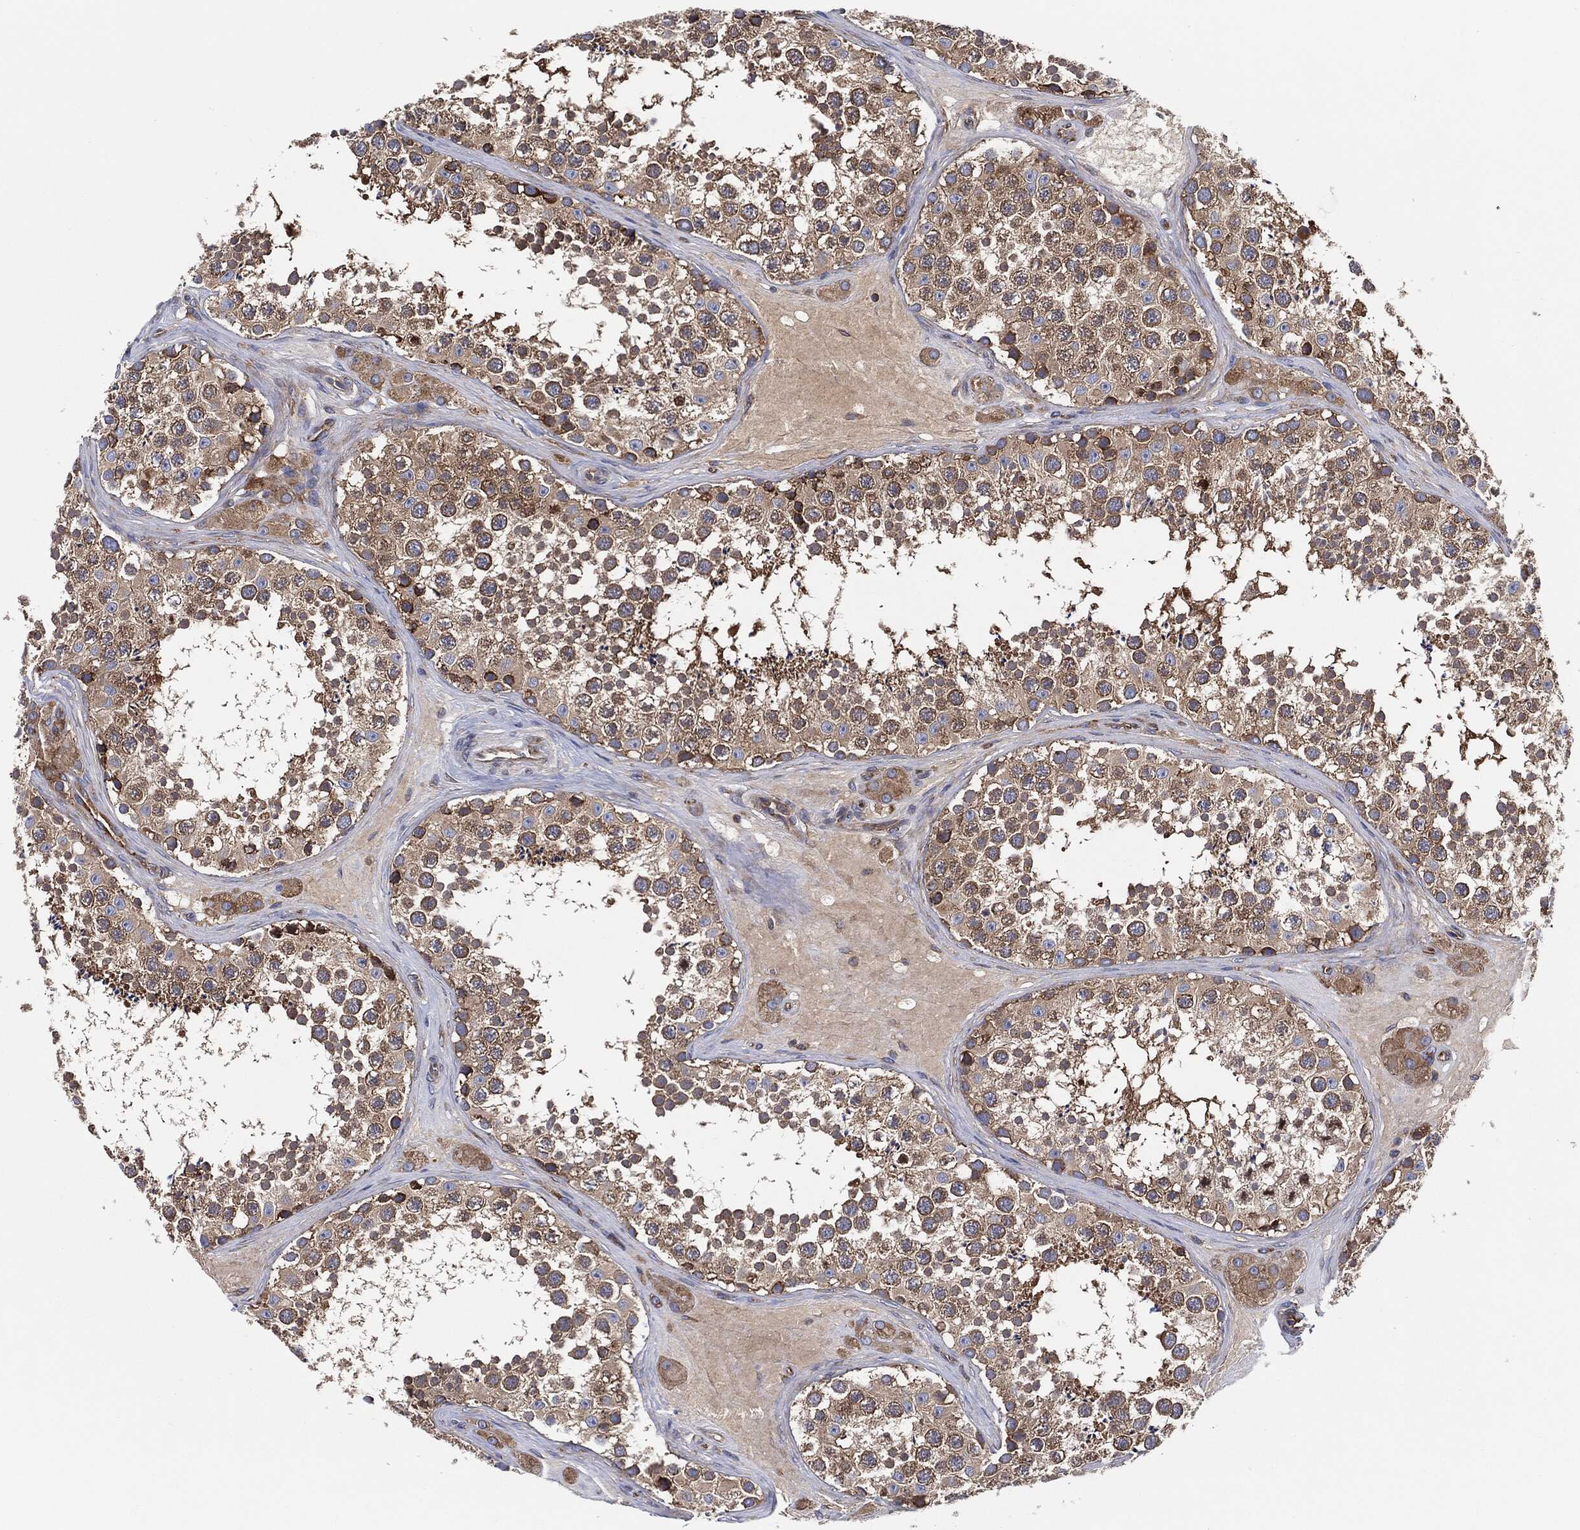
{"staining": {"intensity": "moderate", "quantity": "25%-75%", "location": "cytoplasmic/membranous"}, "tissue": "testis", "cell_type": "Cells in seminiferous ducts", "image_type": "normal", "snomed": [{"axis": "morphology", "description": "Normal tissue, NOS"}, {"axis": "topography", "description": "Testis"}], "caption": "Protein positivity by immunohistochemistry displays moderate cytoplasmic/membranous staining in about 25%-75% of cells in seminiferous ducts in unremarkable testis. Using DAB (brown) and hematoxylin (blue) stains, captured at high magnification using brightfield microscopy.", "gene": "EIF2S2", "patient": {"sex": "male", "age": 41}}